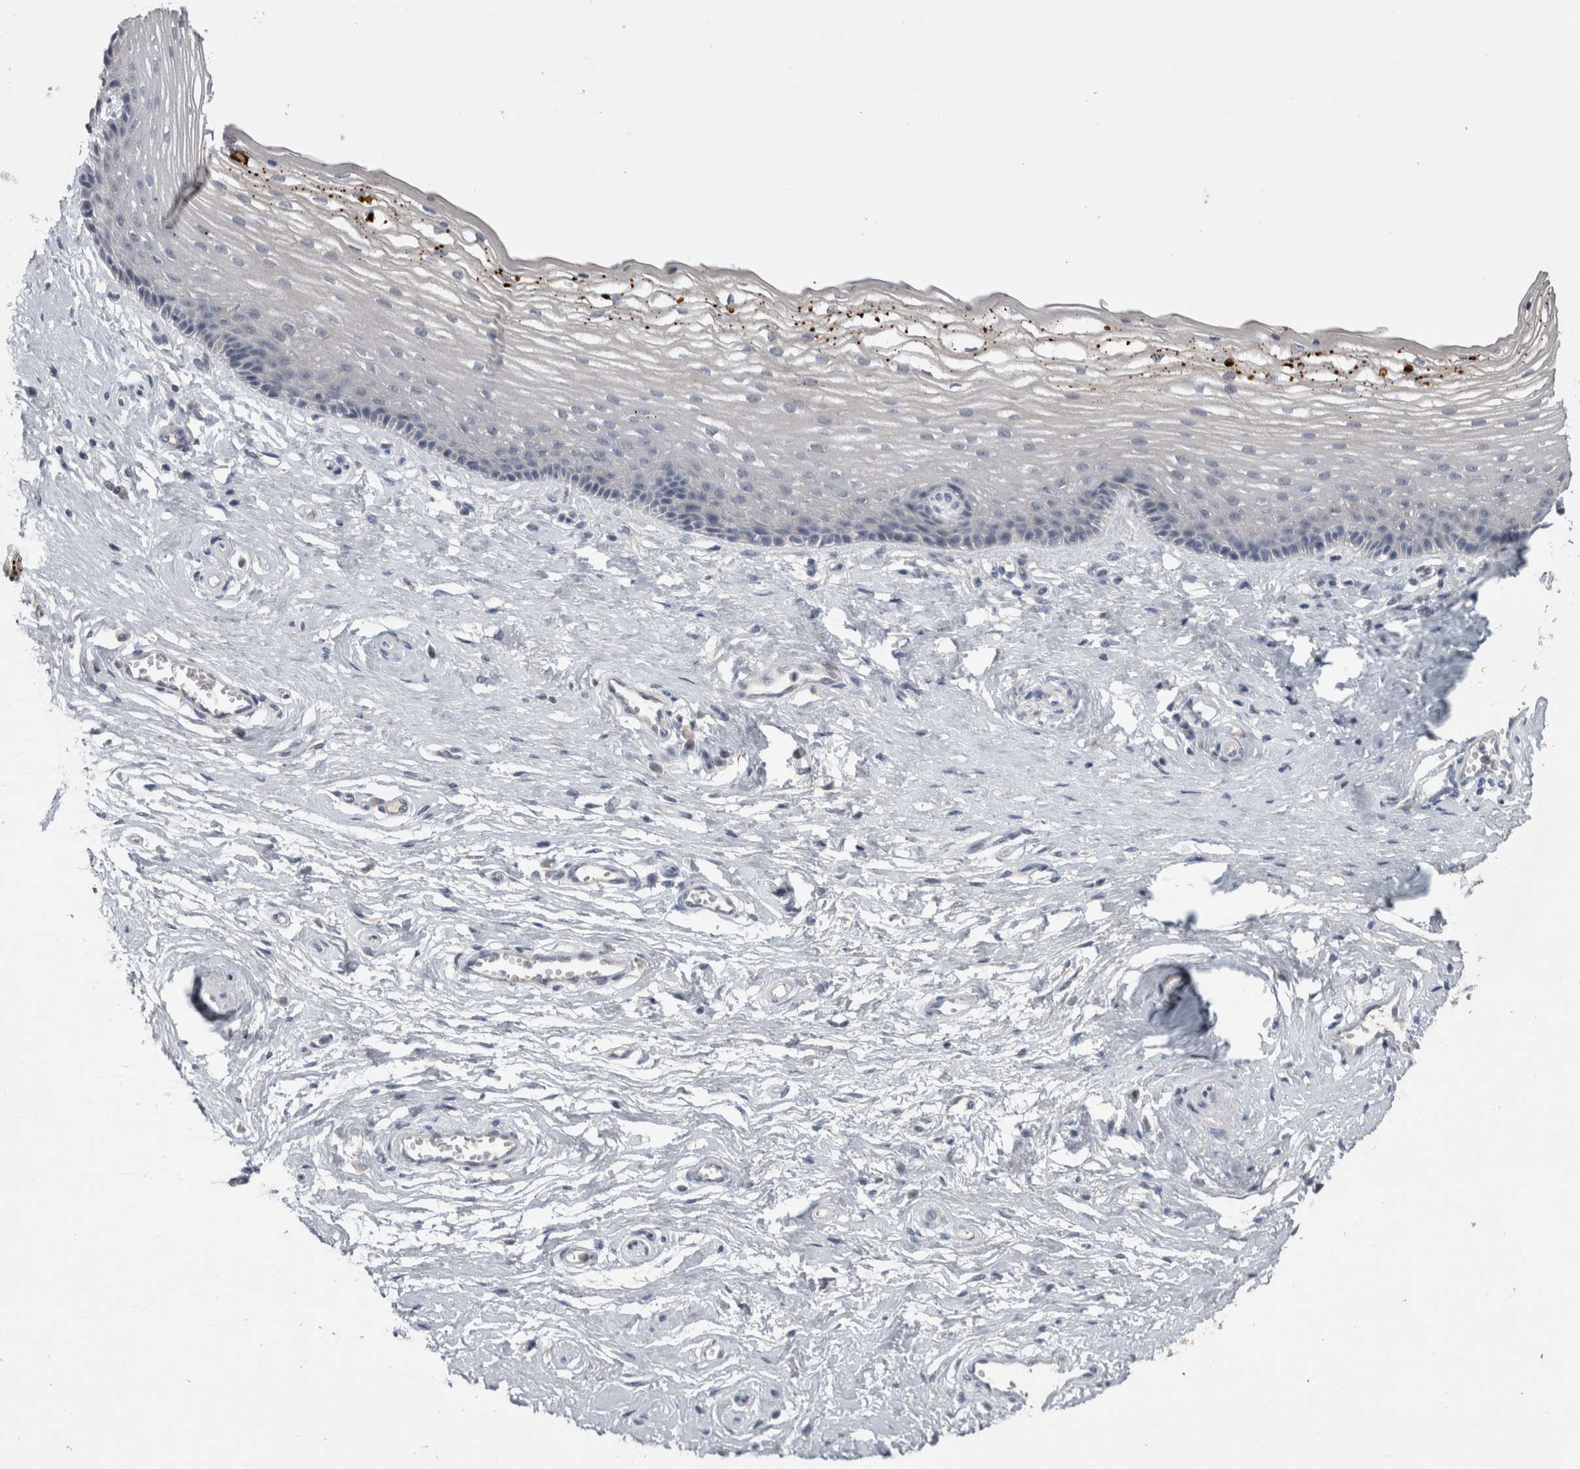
{"staining": {"intensity": "negative", "quantity": "none", "location": "none"}, "tissue": "vagina", "cell_type": "Squamous epithelial cells", "image_type": "normal", "snomed": [{"axis": "morphology", "description": "Normal tissue, NOS"}, {"axis": "topography", "description": "Vagina"}], "caption": "A micrograph of vagina stained for a protein reveals no brown staining in squamous epithelial cells.", "gene": "SLC22A11", "patient": {"sex": "female", "age": 46}}